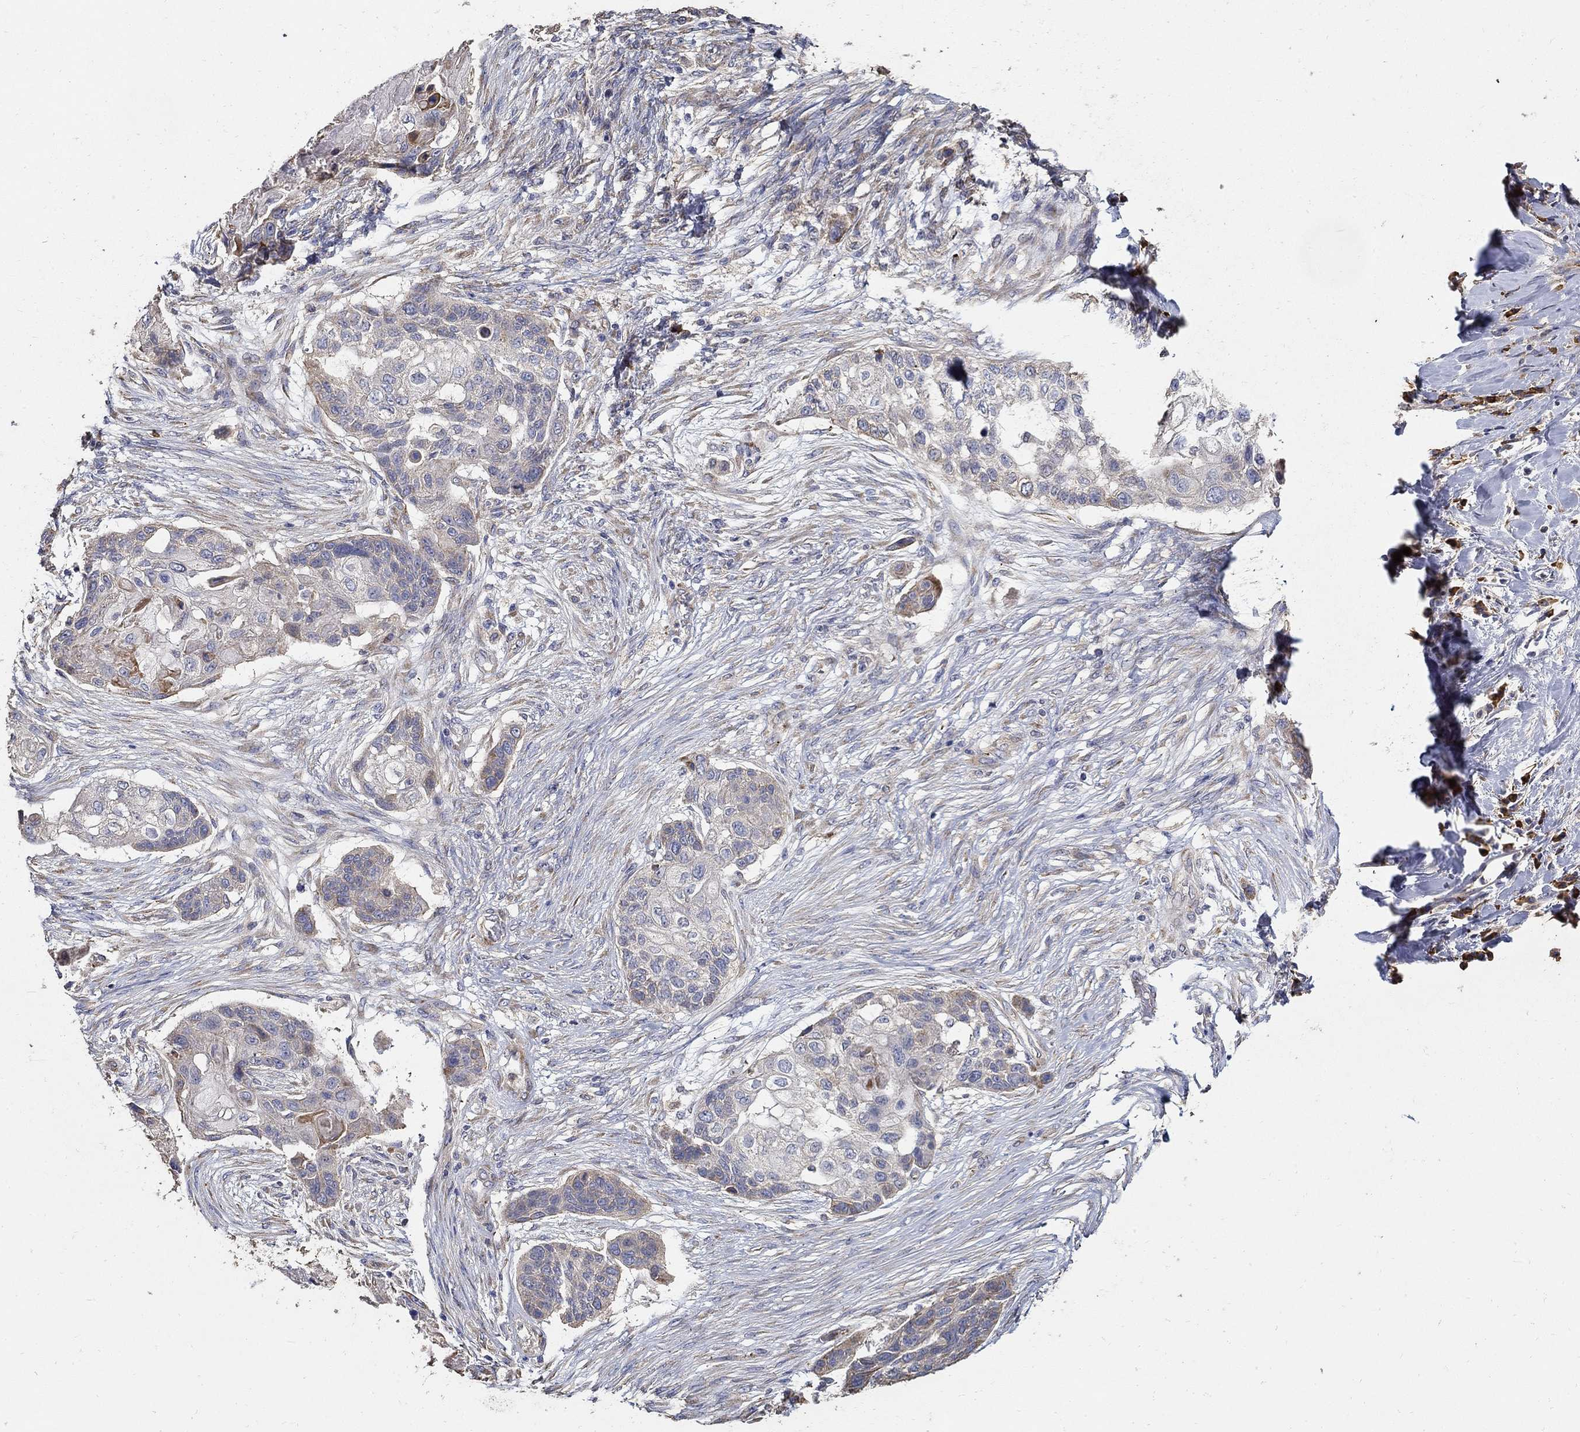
{"staining": {"intensity": "weak", "quantity": "<25%", "location": "cytoplasmic/membranous"}, "tissue": "lung cancer", "cell_type": "Tumor cells", "image_type": "cancer", "snomed": [{"axis": "morphology", "description": "Squamous cell carcinoma, NOS"}, {"axis": "topography", "description": "Lung"}], "caption": "Squamous cell carcinoma (lung) was stained to show a protein in brown. There is no significant expression in tumor cells. Brightfield microscopy of immunohistochemistry stained with DAB (brown) and hematoxylin (blue), captured at high magnification.", "gene": "EMILIN3", "patient": {"sex": "male", "age": 69}}